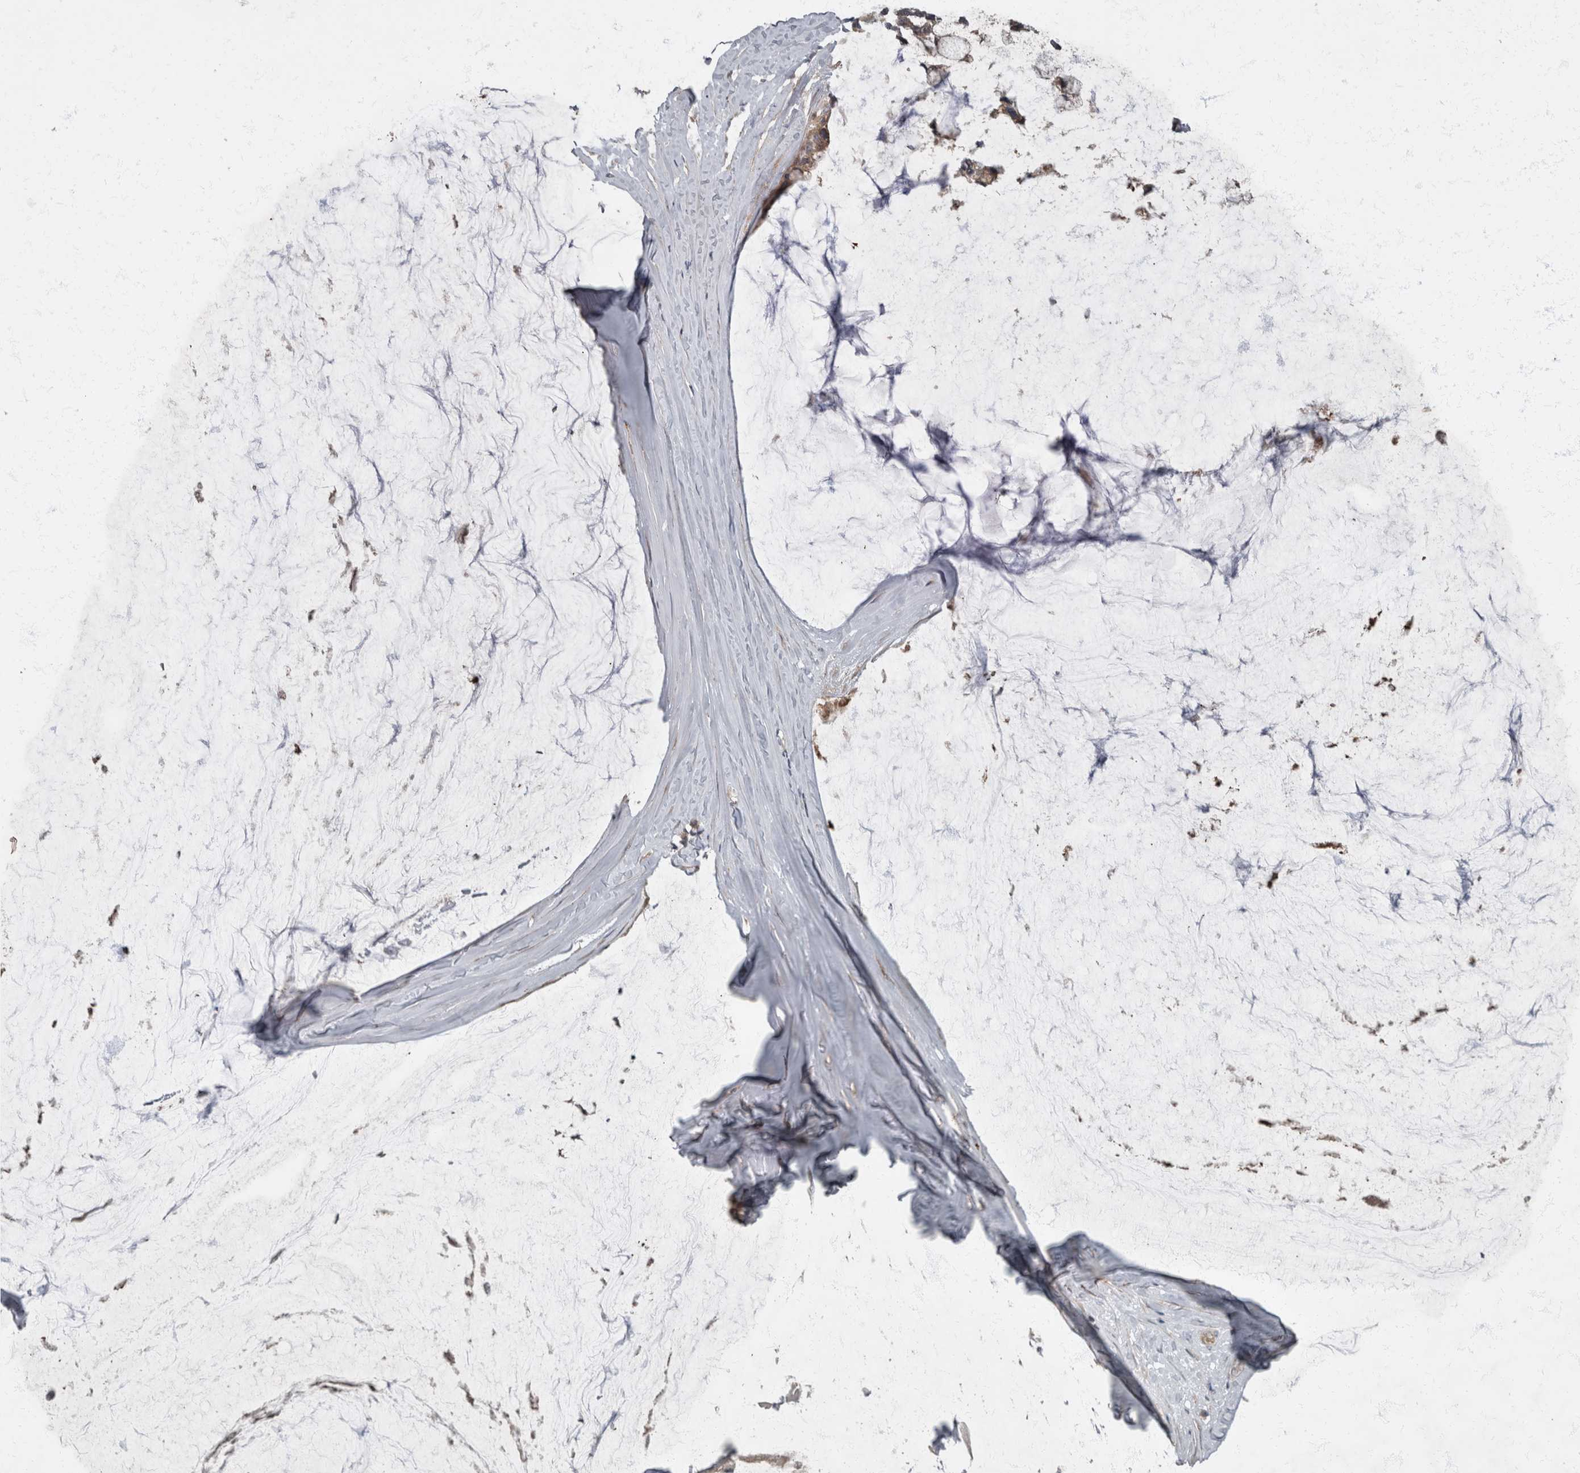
{"staining": {"intensity": "weak", "quantity": "<25%", "location": "cytoplasmic/membranous"}, "tissue": "ovarian cancer", "cell_type": "Tumor cells", "image_type": "cancer", "snomed": [{"axis": "morphology", "description": "Cystadenocarcinoma, mucinous, NOS"}, {"axis": "topography", "description": "Ovary"}], "caption": "Ovarian cancer was stained to show a protein in brown. There is no significant expression in tumor cells.", "gene": "VEGFD", "patient": {"sex": "female", "age": 39}}